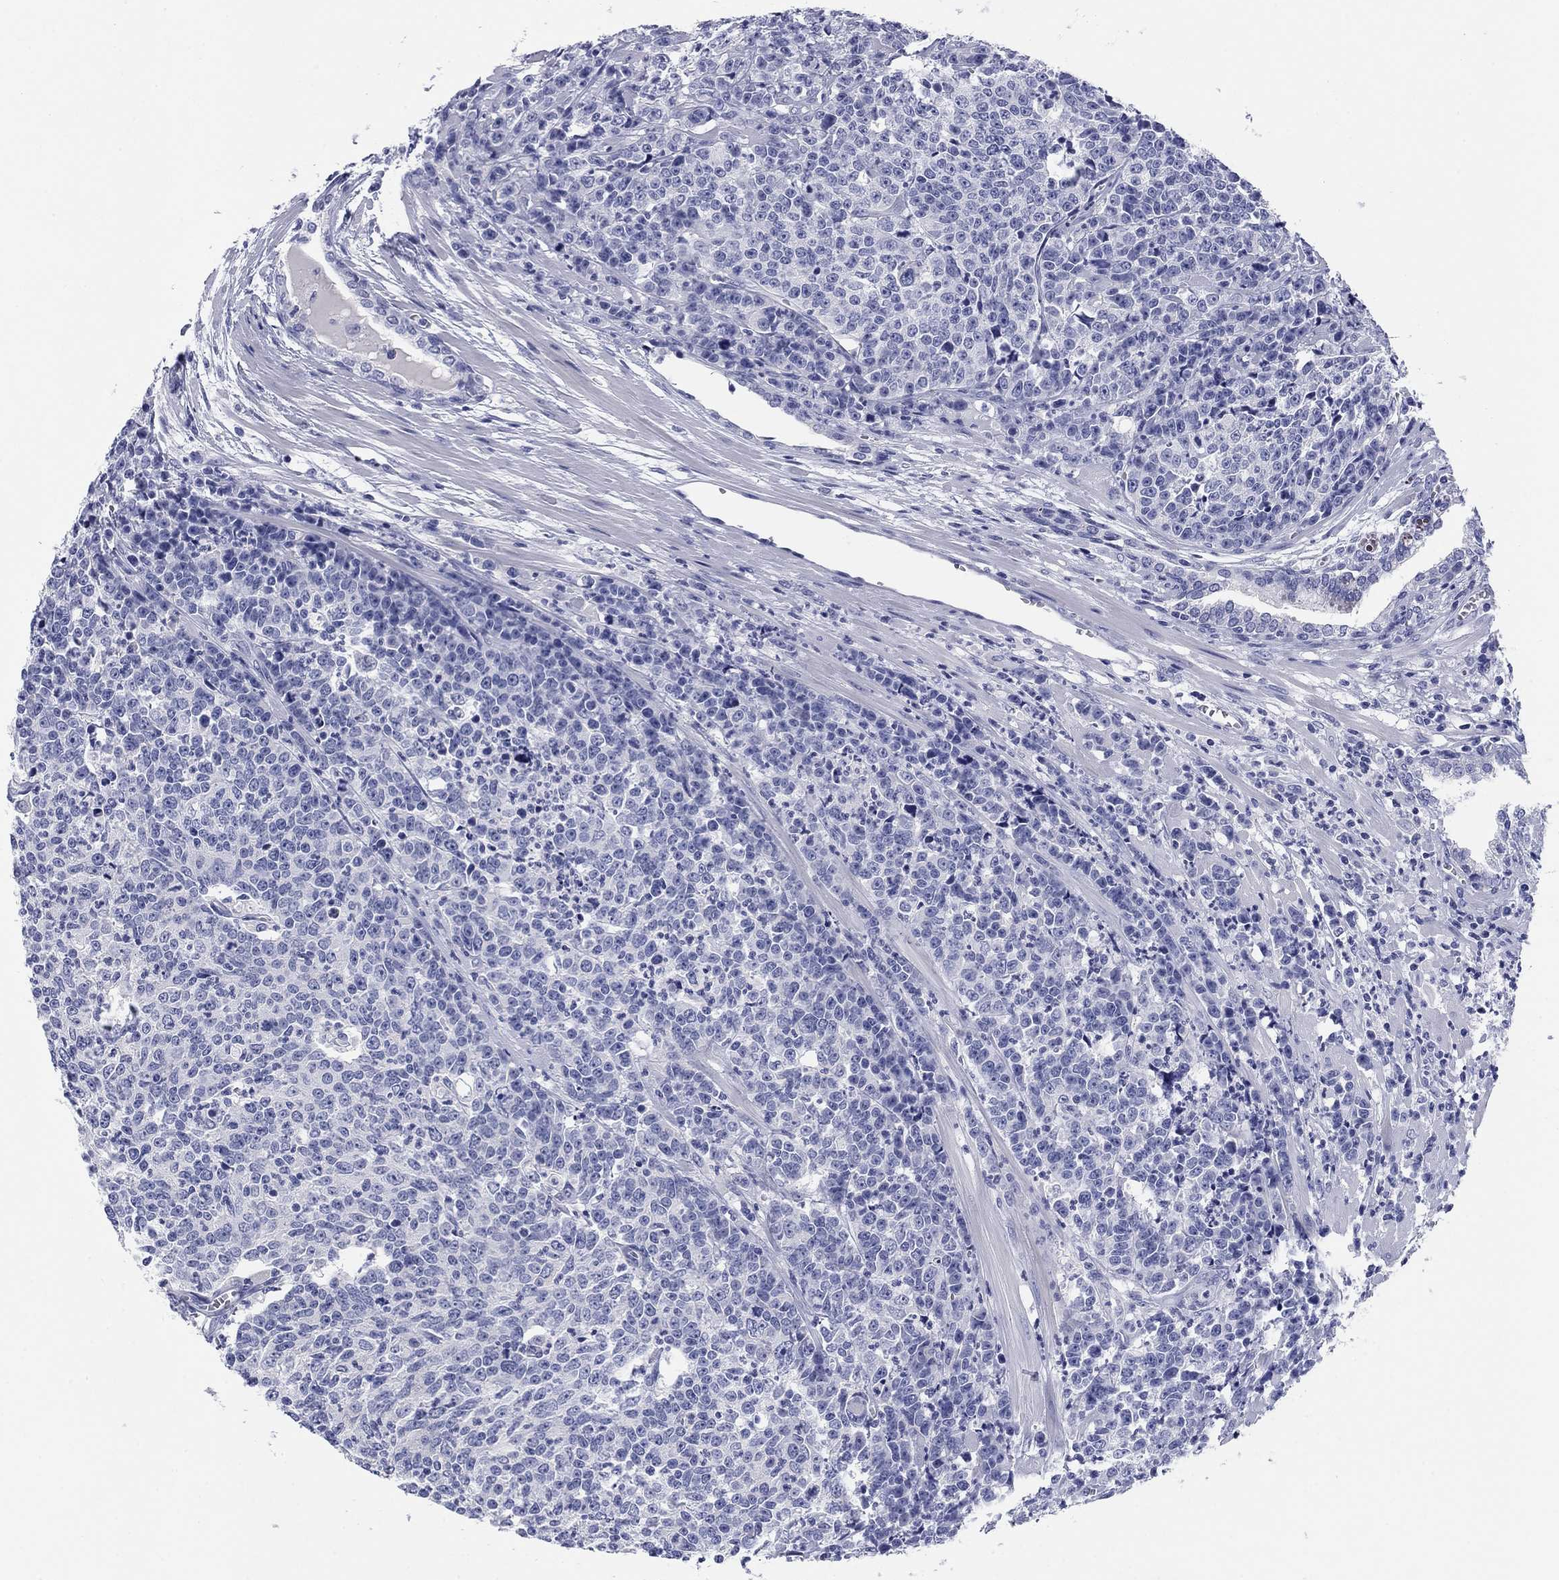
{"staining": {"intensity": "negative", "quantity": "none", "location": "none"}, "tissue": "prostate cancer", "cell_type": "Tumor cells", "image_type": "cancer", "snomed": [{"axis": "morphology", "description": "Adenocarcinoma, NOS"}, {"axis": "topography", "description": "Prostate"}], "caption": "Protein analysis of prostate adenocarcinoma displays no significant staining in tumor cells. The staining is performed using DAB (3,3'-diaminobenzidine) brown chromogen with nuclei counter-stained in using hematoxylin.", "gene": "KCNH1", "patient": {"sex": "male", "age": 67}}